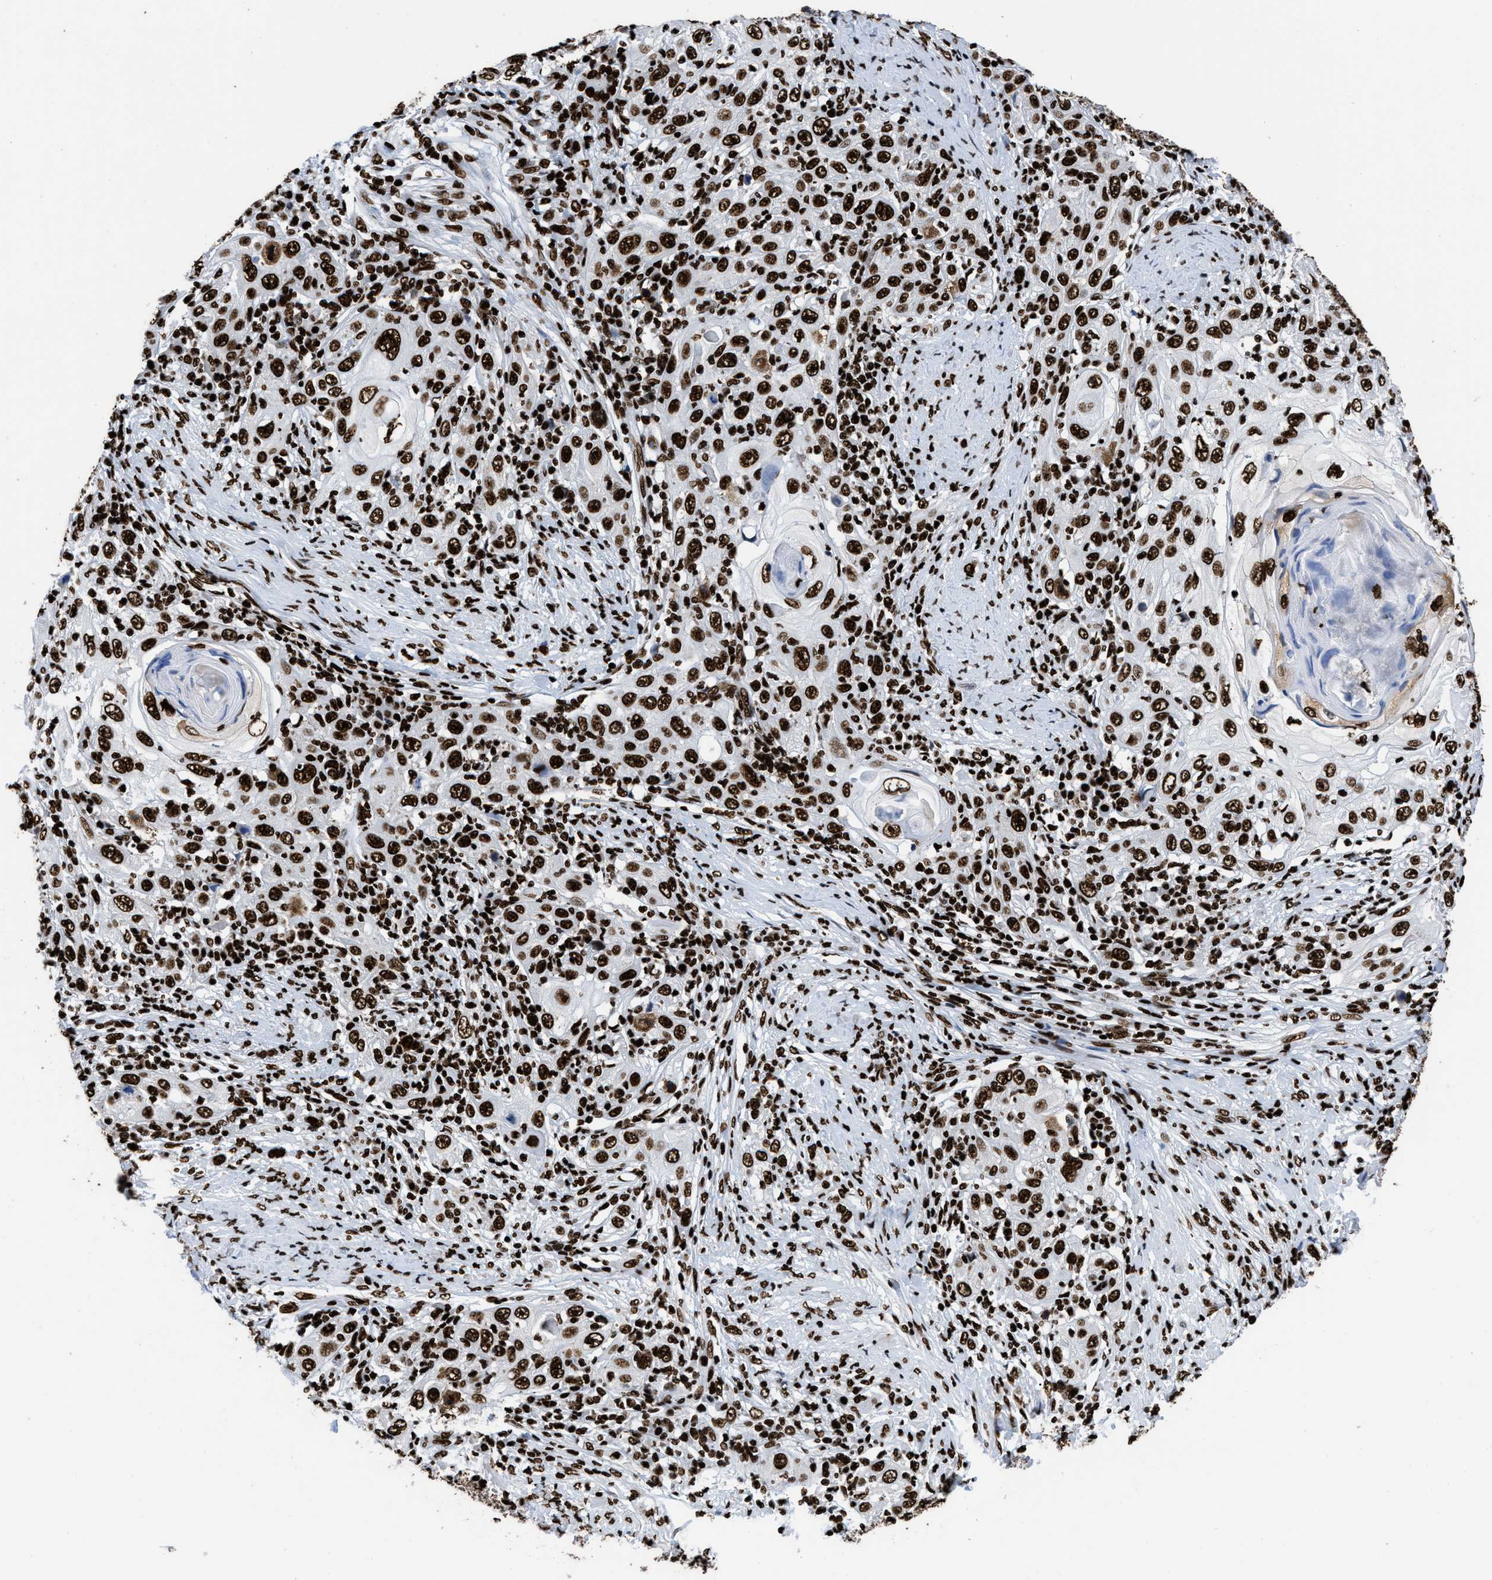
{"staining": {"intensity": "strong", "quantity": ">75%", "location": "nuclear"}, "tissue": "skin cancer", "cell_type": "Tumor cells", "image_type": "cancer", "snomed": [{"axis": "morphology", "description": "Squamous cell carcinoma, NOS"}, {"axis": "topography", "description": "Skin"}], "caption": "Immunohistochemistry (IHC) of human skin squamous cell carcinoma shows high levels of strong nuclear positivity in approximately >75% of tumor cells.", "gene": "HNRNPM", "patient": {"sex": "female", "age": 88}}